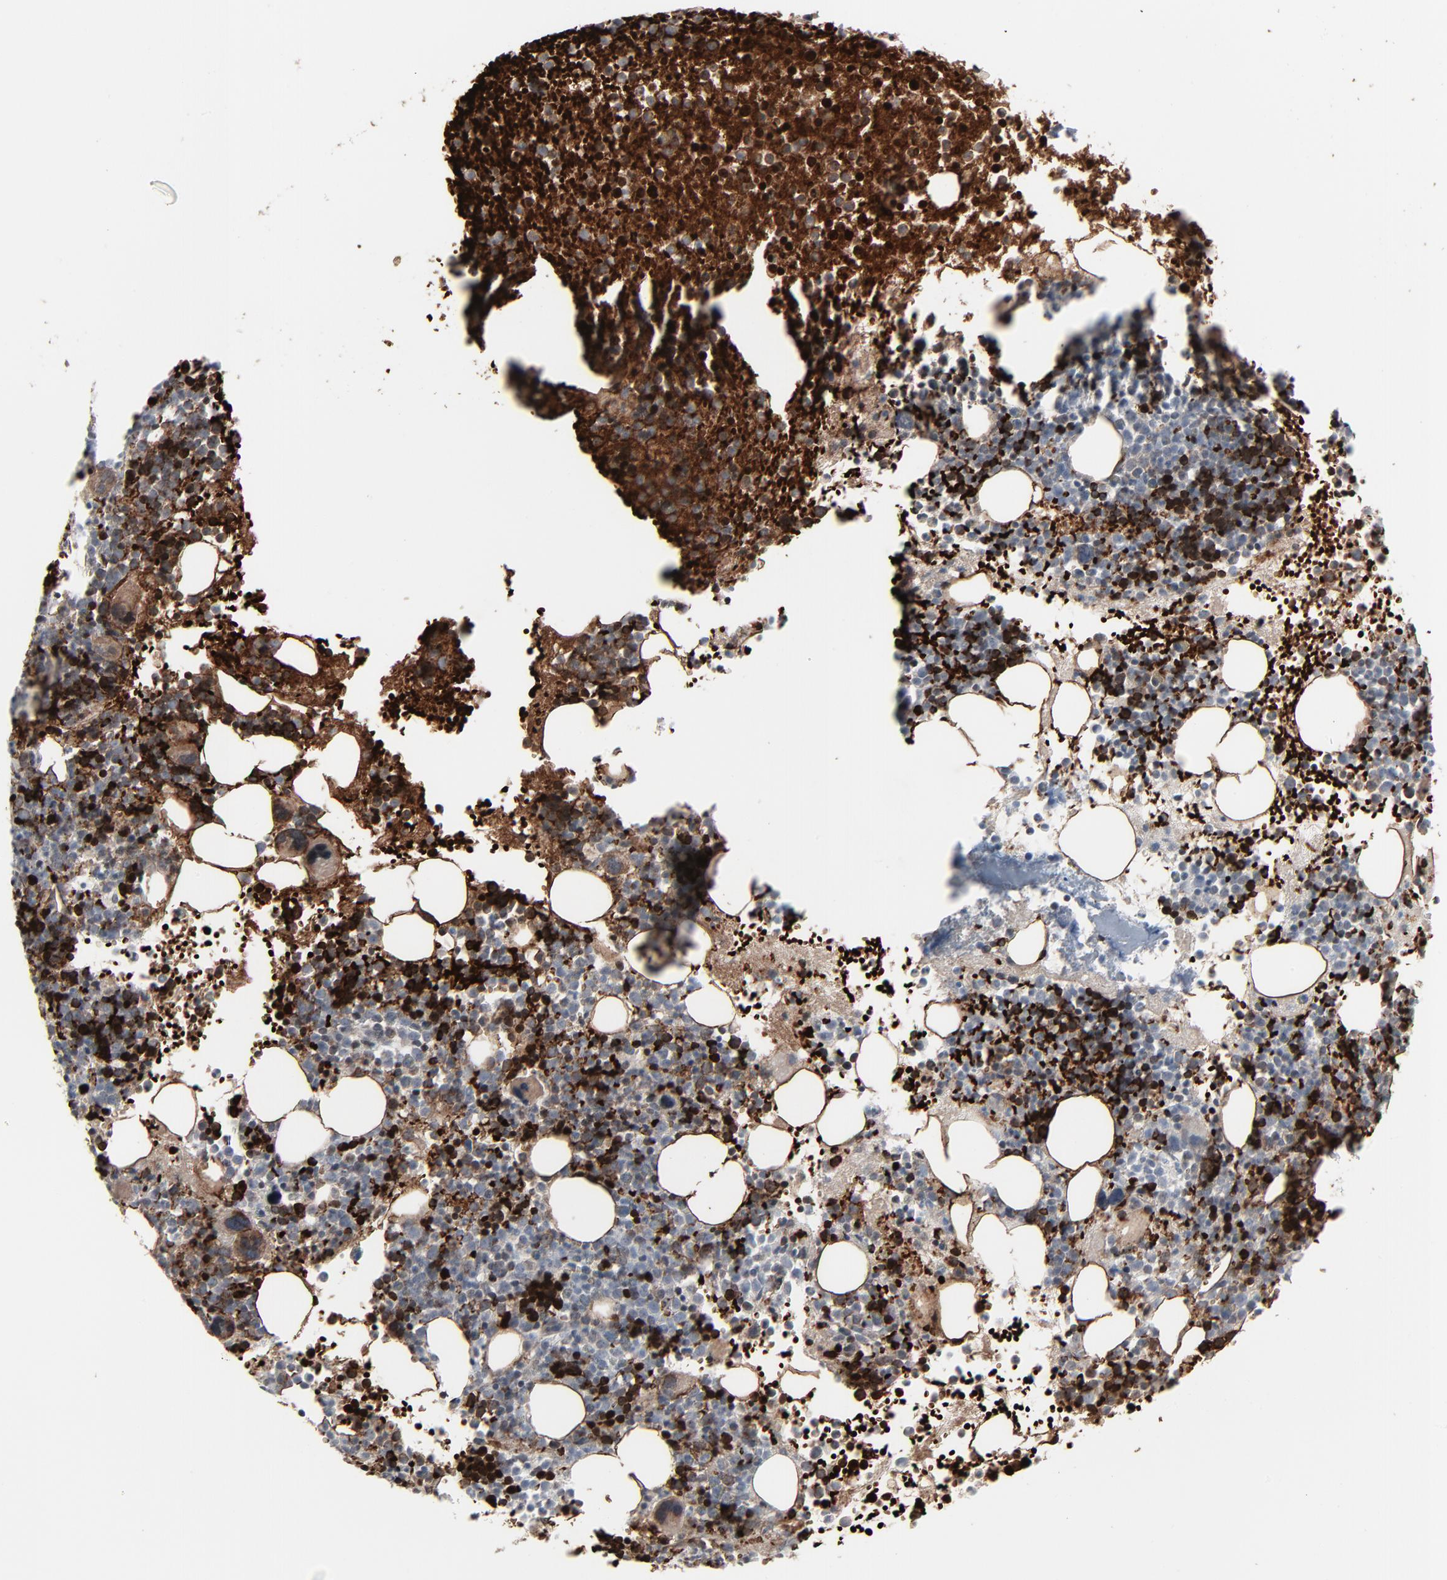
{"staining": {"intensity": "strong", "quantity": "25%-75%", "location": "cytoplasmic/membranous,nuclear"}, "tissue": "bone marrow", "cell_type": "Hematopoietic cells", "image_type": "normal", "snomed": [{"axis": "morphology", "description": "Normal tissue, NOS"}, {"axis": "topography", "description": "Bone marrow"}], "caption": "Bone marrow stained with DAB IHC reveals high levels of strong cytoplasmic/membranous,nuclear positivity in about 25%-75% of hematopoietic cells. The protein of interest is stained brown, and the nuclei are stained in blue (DAB IHC with brightfield microscopy, high magnification).", "gene": "SAGE1", "patient": {"sex": "male", "age": 34}}